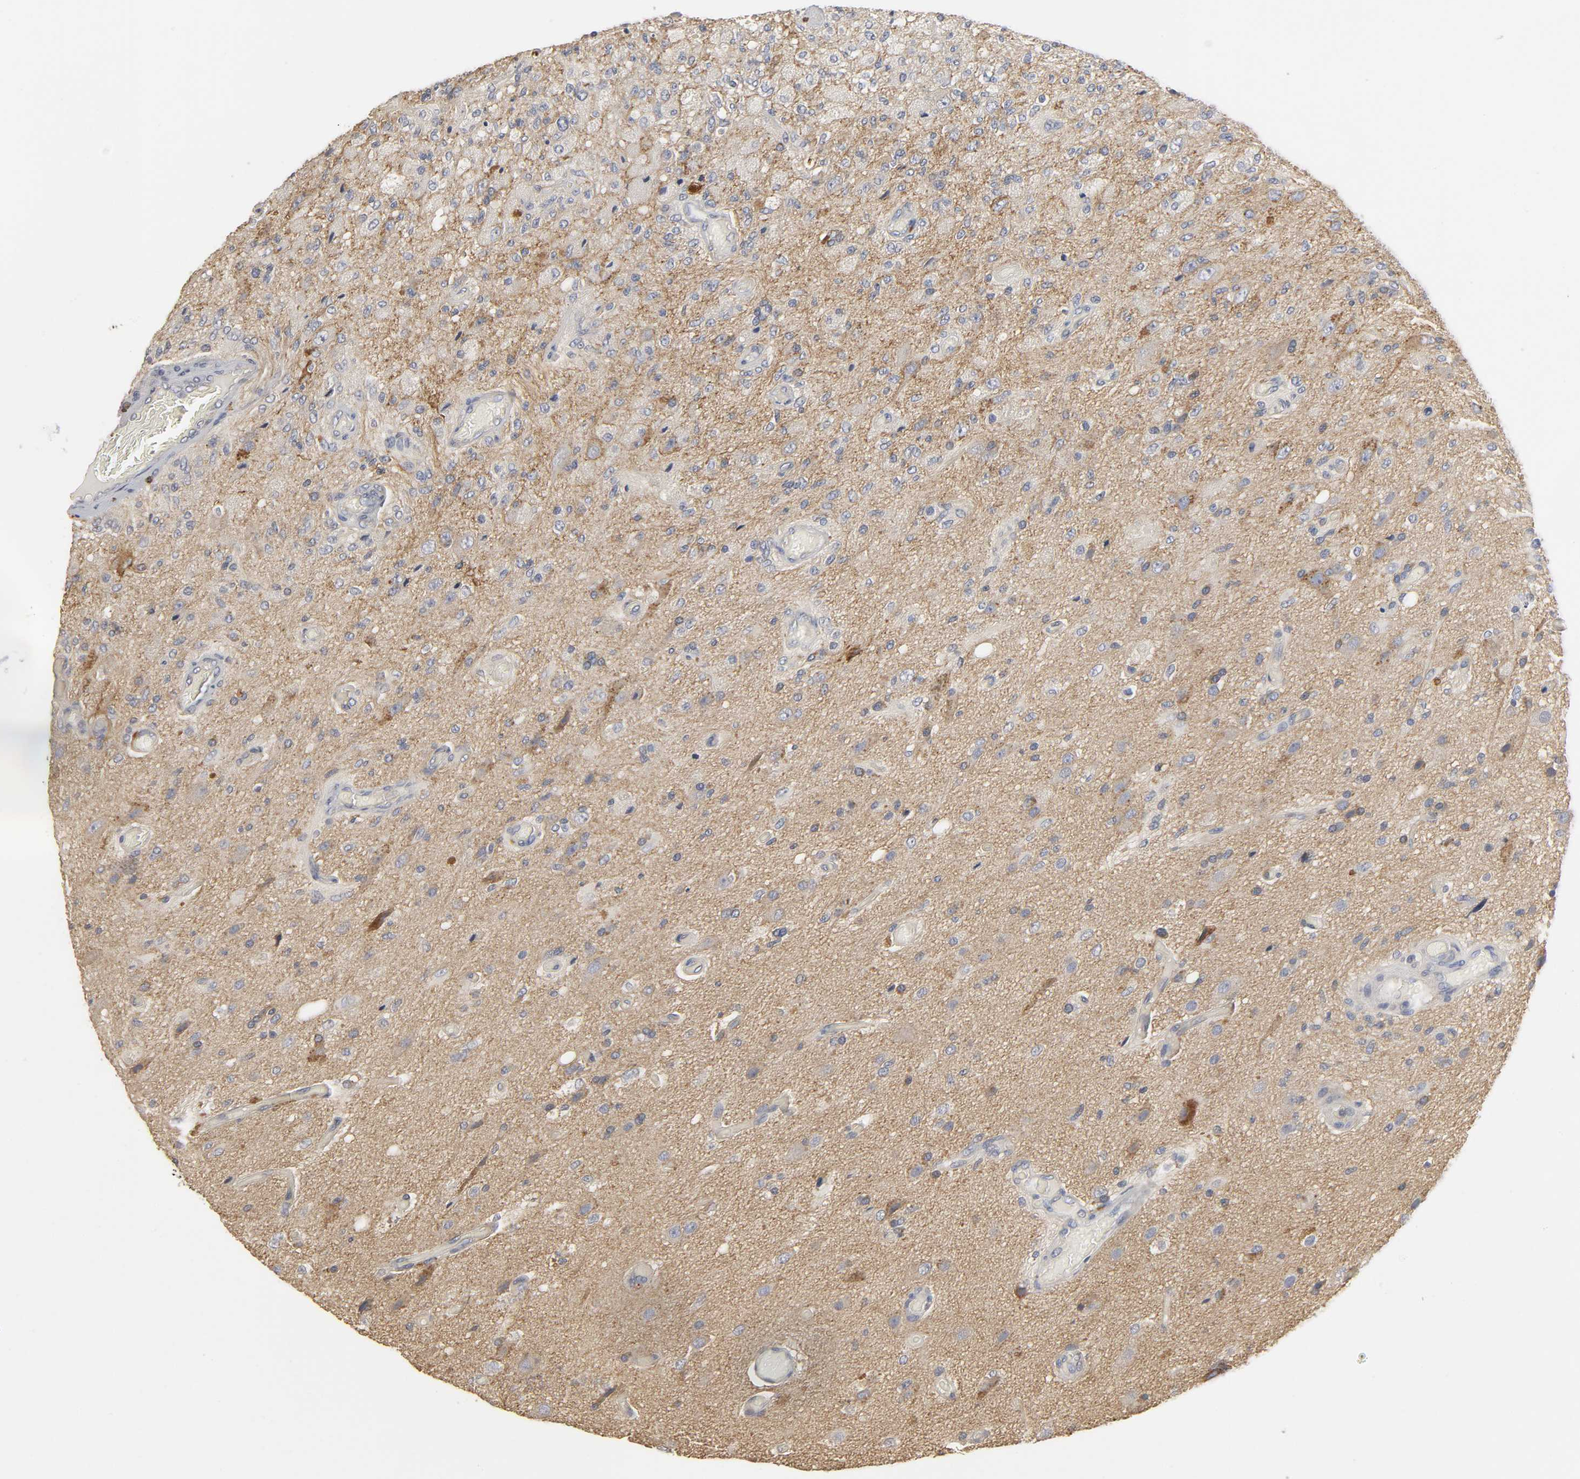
{"staining": {"intensity": "negative", "quantity": "none", "location": "none"}, "tissue": "glioma", "cell_type": "Tumor cells", "image_type": "cancer", "snomed": [{"axis": "morphology", "description": "Normal tissue, NOS"}, {"axis": "morphology", "description": "Glioma, malignant, High grade"}, {"axis": "topography", "description": "Cerebral cortex"}], "caption": "A high-resolution micrograph shows IHC staining of high-grade glioma (malignant), which exhibits no significant positivity in tumor cells.", "gene": "SLC10A2", "patient": {"sex": "male", "age": 77}}